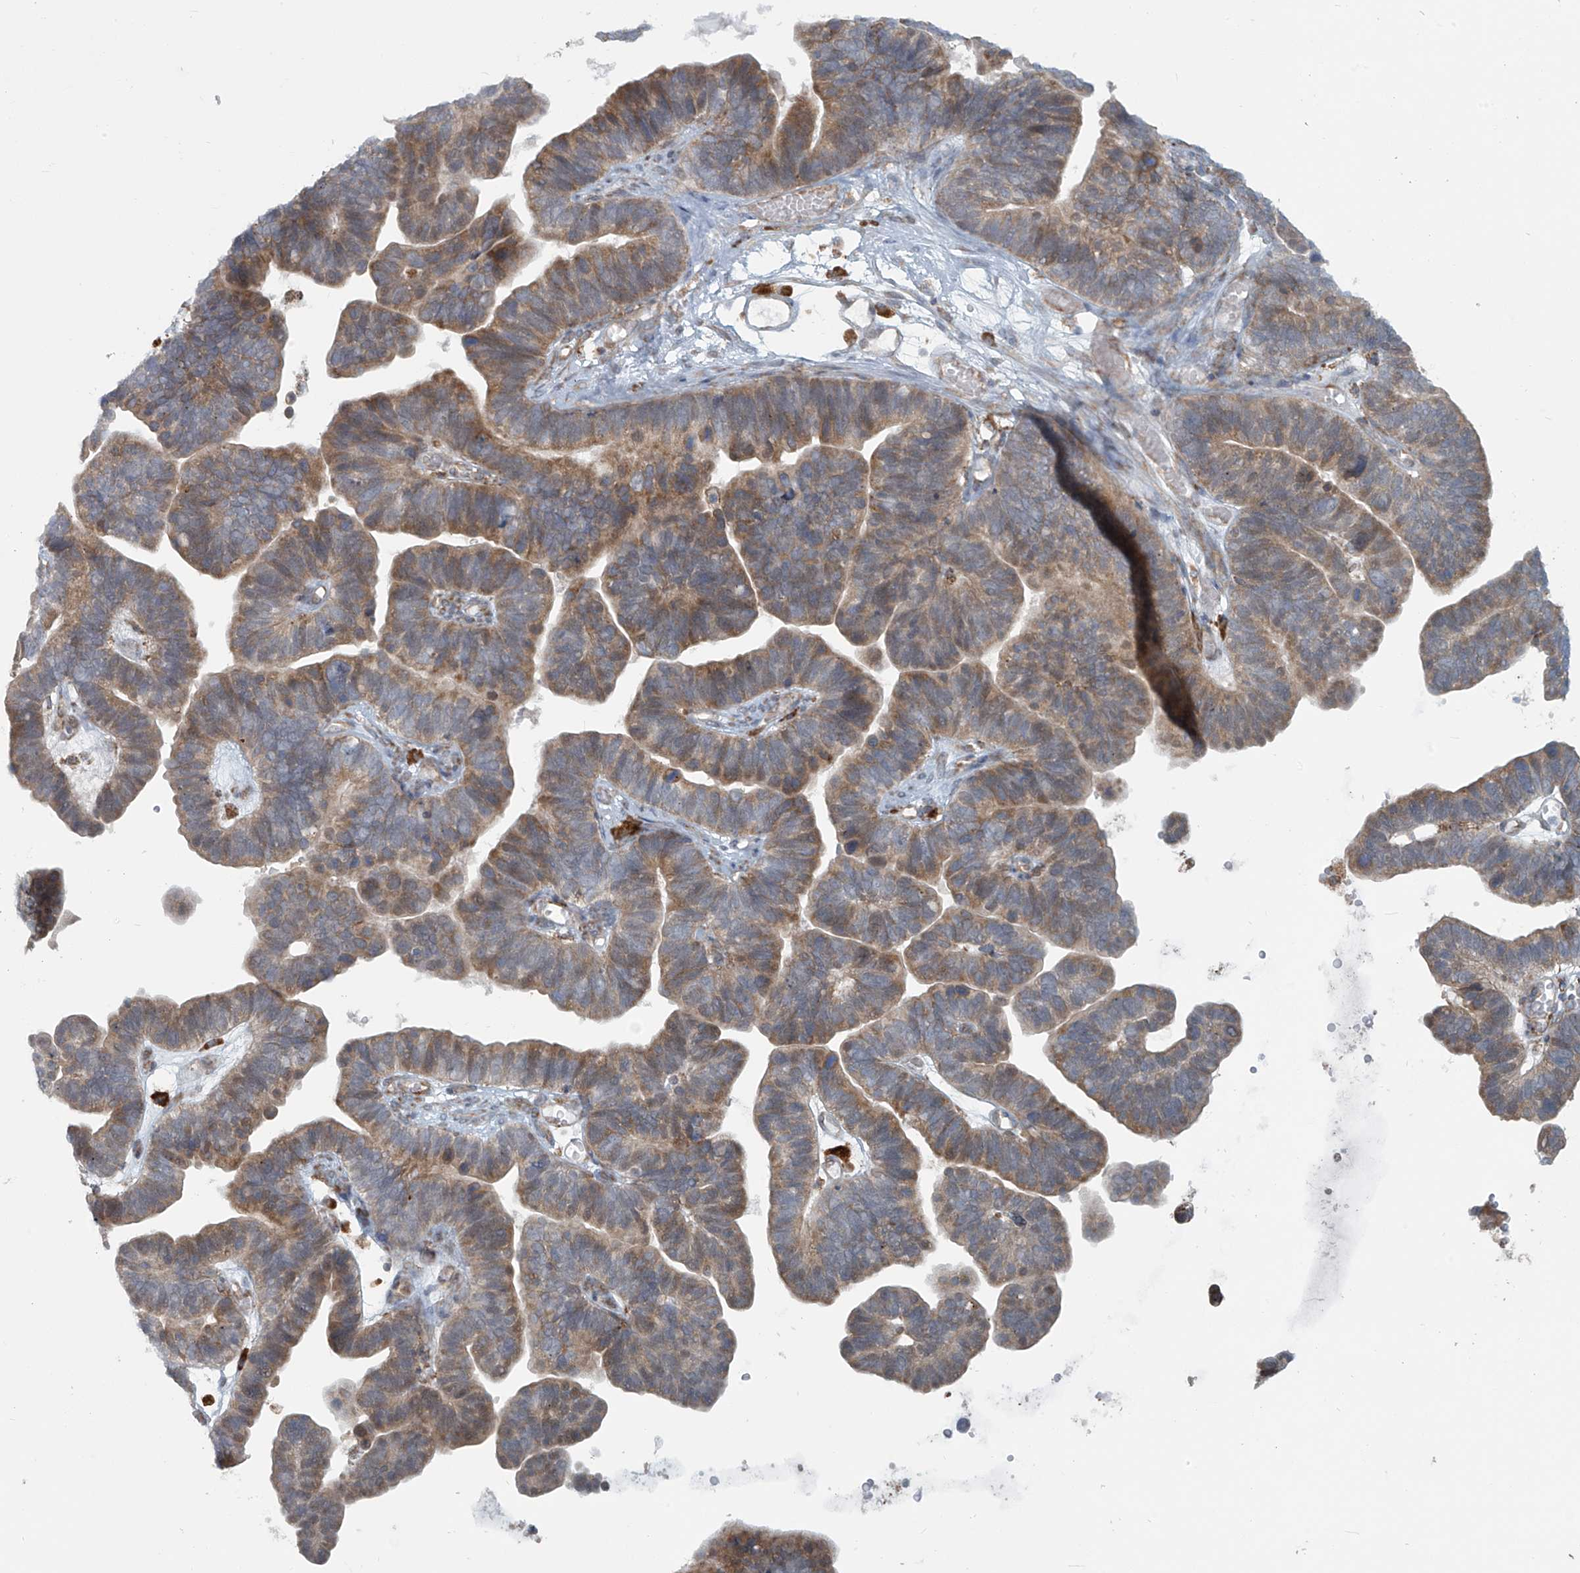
{"staining": {"intensity": "moderate", "quantity": ">75%", "location": "cytoplasmic/membranous"}, "tissue": "ovarian cancer", "cell_type": "Tumor cells", "image_type": "cancer", "snomed": [{"axis": "morphology", "description": "Cystadenocarcinoma, serous, NOS"}, {"axis": "topography", "description": "Ovary"}], "caption": "The image reveals immunohistochemical staining of ovarian serous cystadenocarcinoma. There is moderate cytoplasmic/membranous expression is identified in about >75% of tumor cells.", "gene": "KATNIP", "patient": {"sex": "female", "age": 56}}